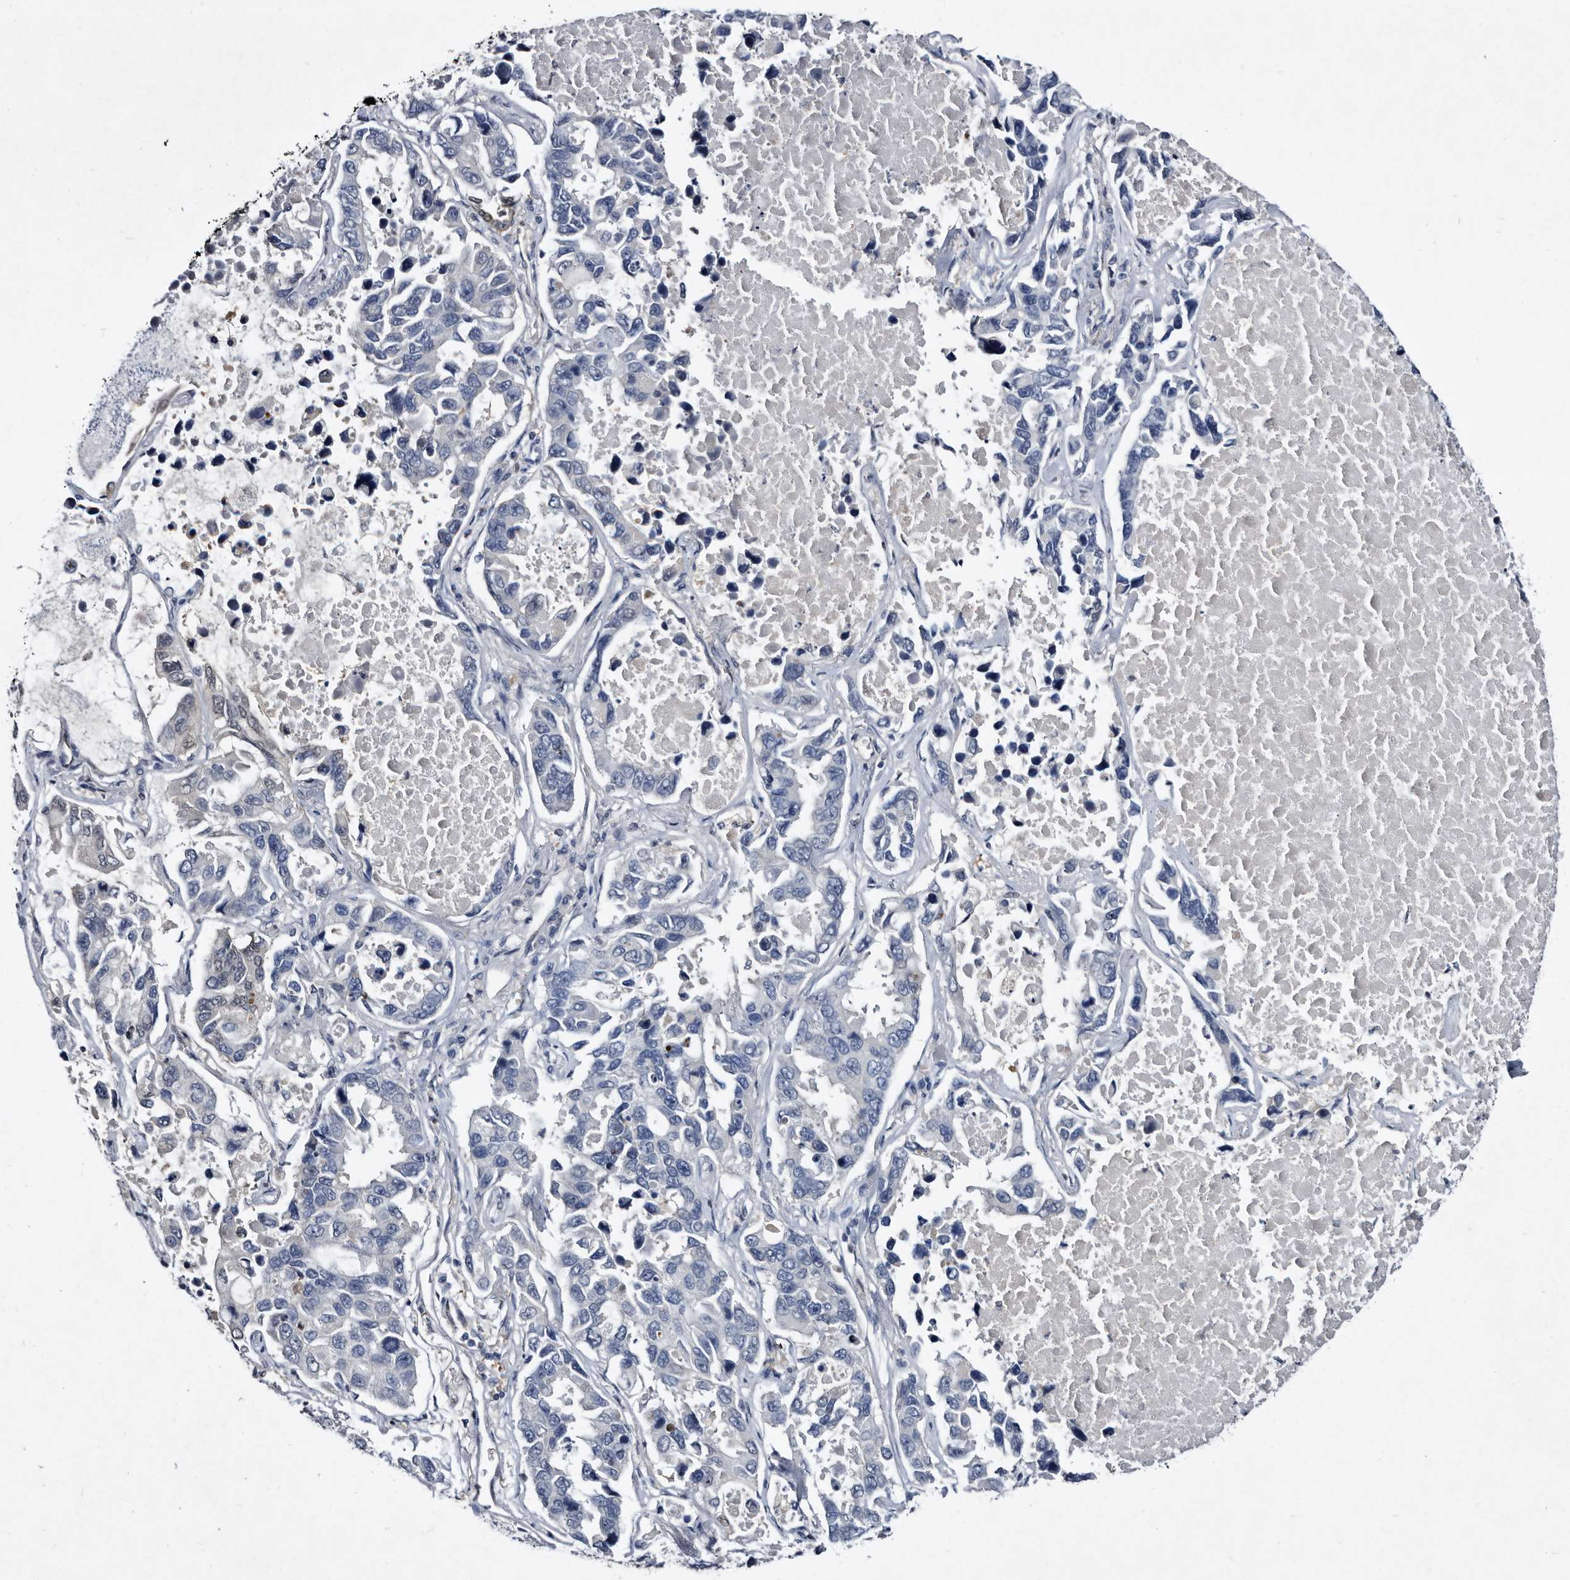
{"staining": {"intensity": "negative", "quantity": "none", "location": "none"}, "tissue": "lung cancer", "cell_type": "Tumor cells", "image_type": "cancer", "snomed": [{"axis": "morphology", "description": "Adenocarcinoma, NOS"}, {"axis": "topography", "description": "Lung"}], "caption": "Human lung adenocarcinoma stained for a protein using immunohistochemistry (IHC) shows no staining in tumor cells.", "gene": "SERPINB8", "patient": {"sex": "male", "age": 64}}